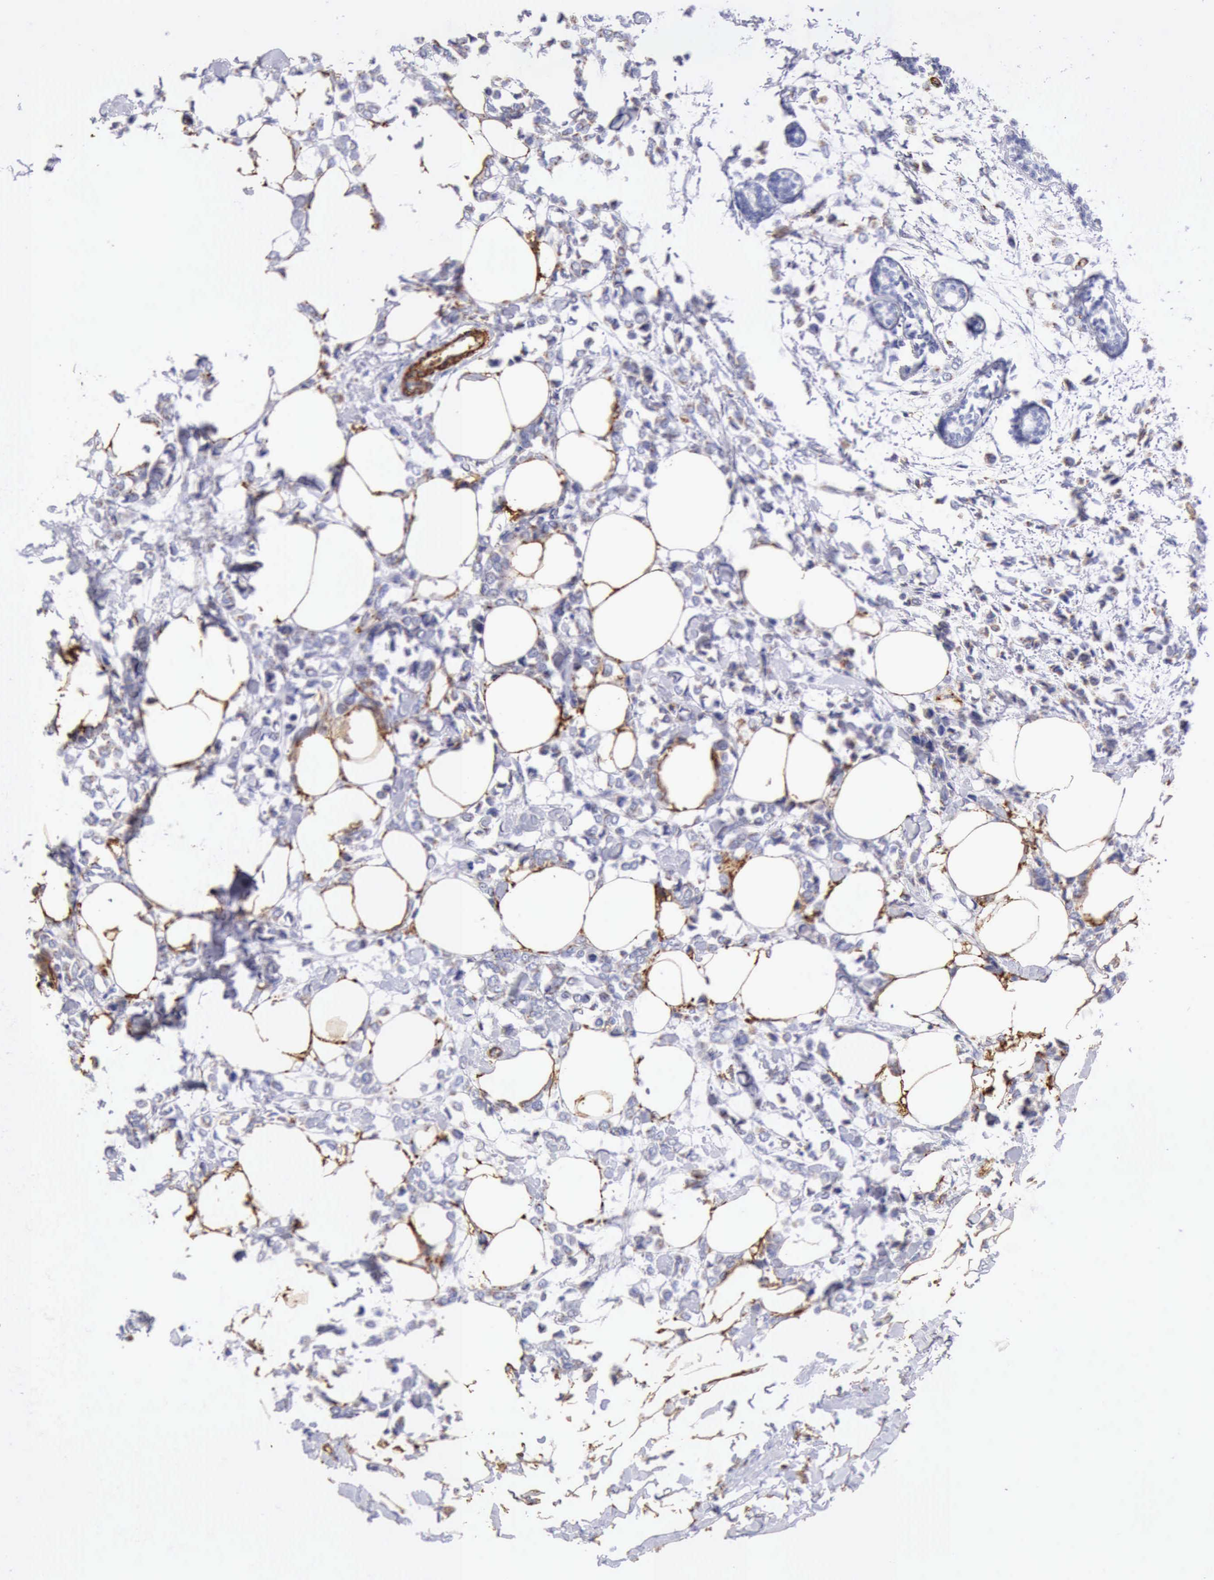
{"staining": {"intensity": "negative", "quantity": "none", "location": "none"}, "tissue": "breast cancer", "cell_type": "Tumor cells", "image_type": "cancer", "snomed": [{"axis": "morphology", "description": "Lobular carcinoma"}, {"axis": "topography", "description": "Breast"}], "caption": "Tumor cells show no significant protein positivity in breast lobular carcinoma. (Brightfield microscopy of DAB (3,3'-diaminobenzidine) immunohistochemistry (IHC) at high magnification).", "gene": "AOC3", "patient": {"sex": "female", "age": 51}}